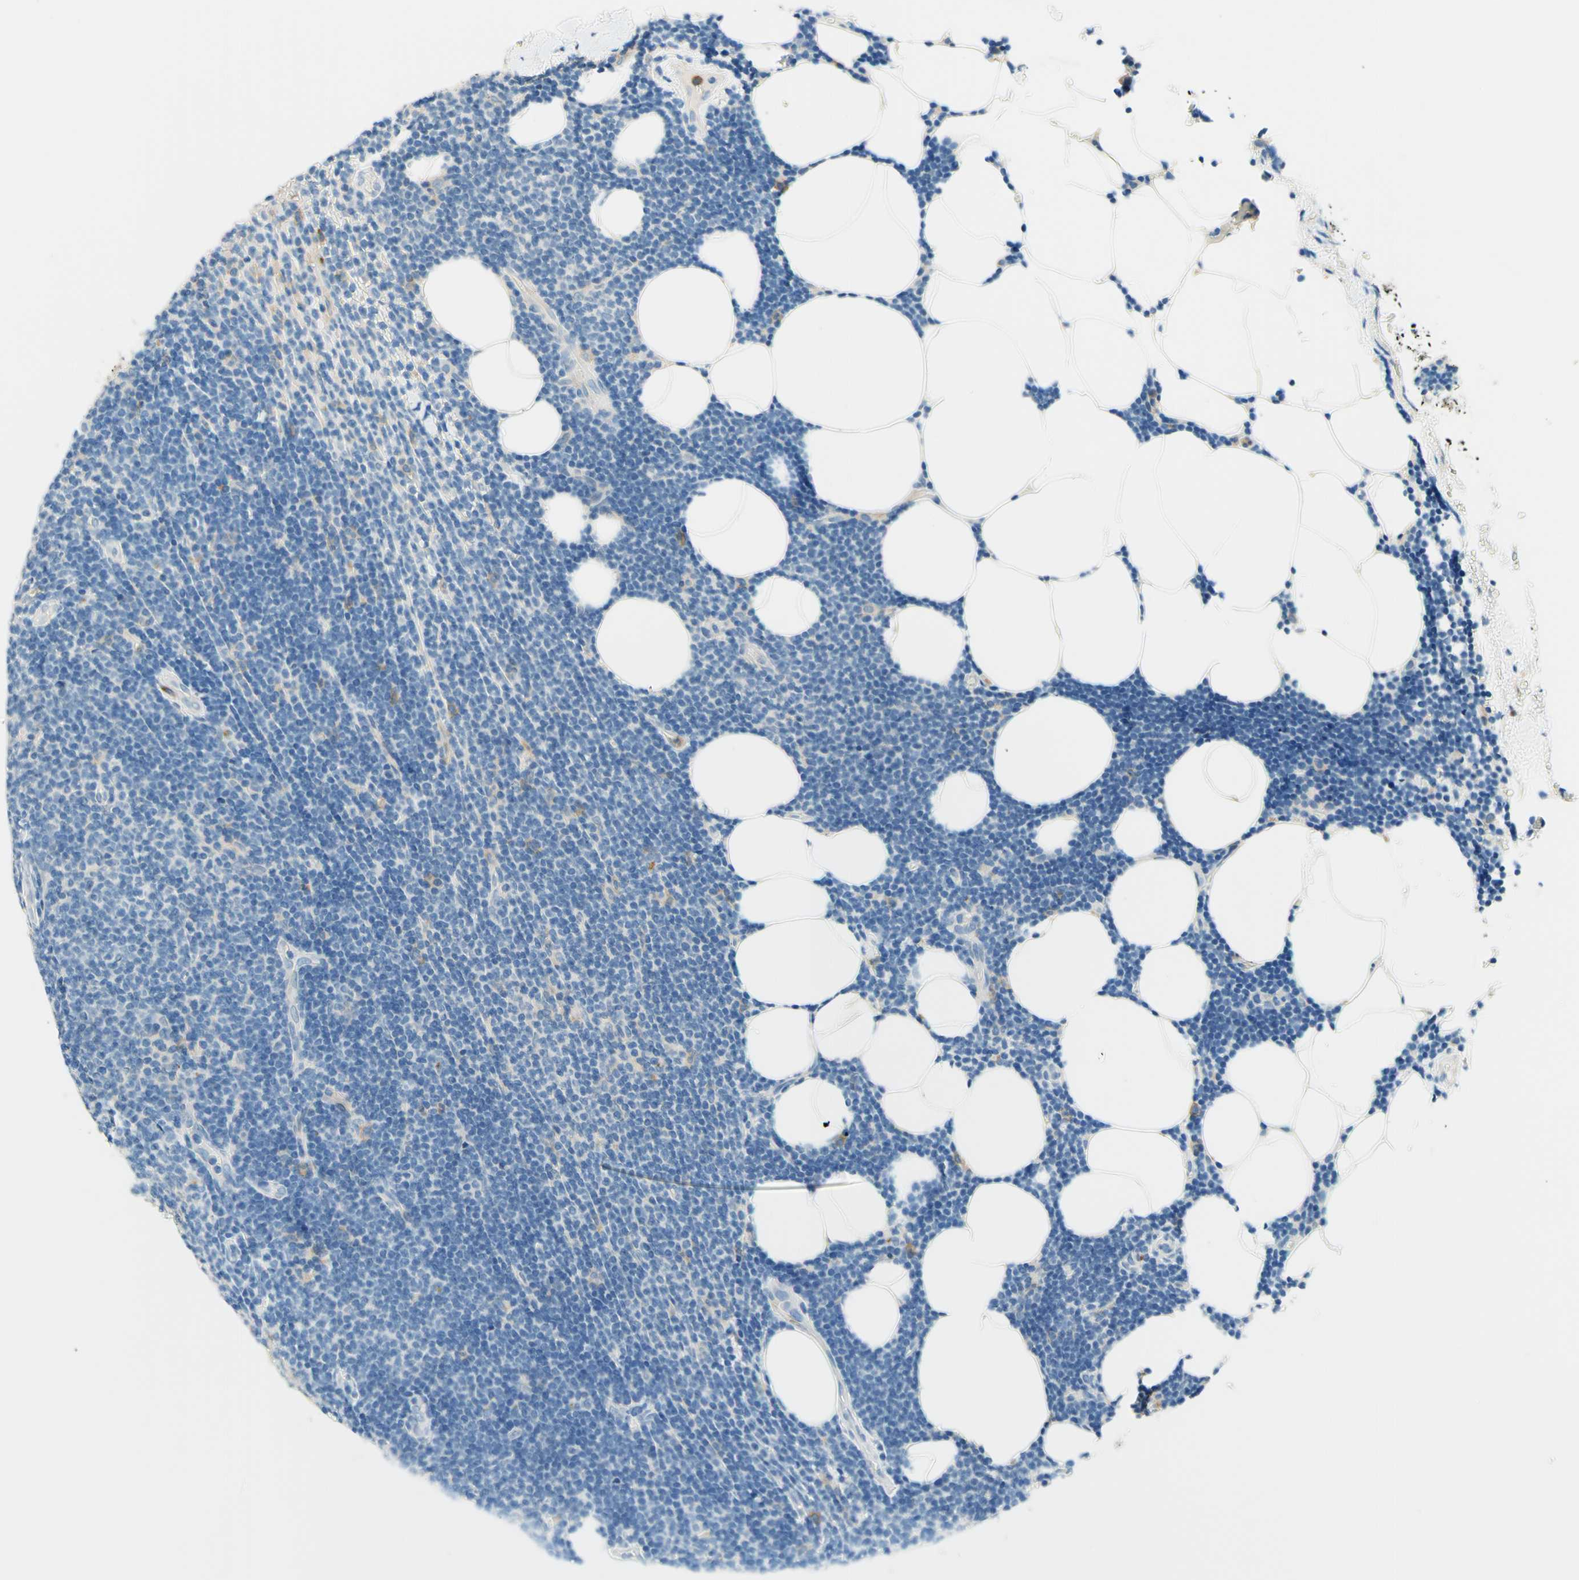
{"staining": {"intensity": "negative", "quantity": "none", "location": "none"}, "tissue": "lymphoma", "cell_type": "Tumor cells", "image_type": "cancer", "snomed": [{"axis": "morphology", "description": "Malignant lymphoma, non-Hodgkin's type, Low grade"}, {"axis": "topography", "description": "Lymph node"}], "caption": "Low-grade malignant lymphoma, non-Hodgkin's type was stained to show a protein in brown. There is no significant staining in tumor cells. Brightfield microscopy of IHC stained with DAB (brown) and hematoxylin (blue), captured at high magnification.", "gene": "SIGLEC9", "patient": {"sex": "male", "age": 66}}